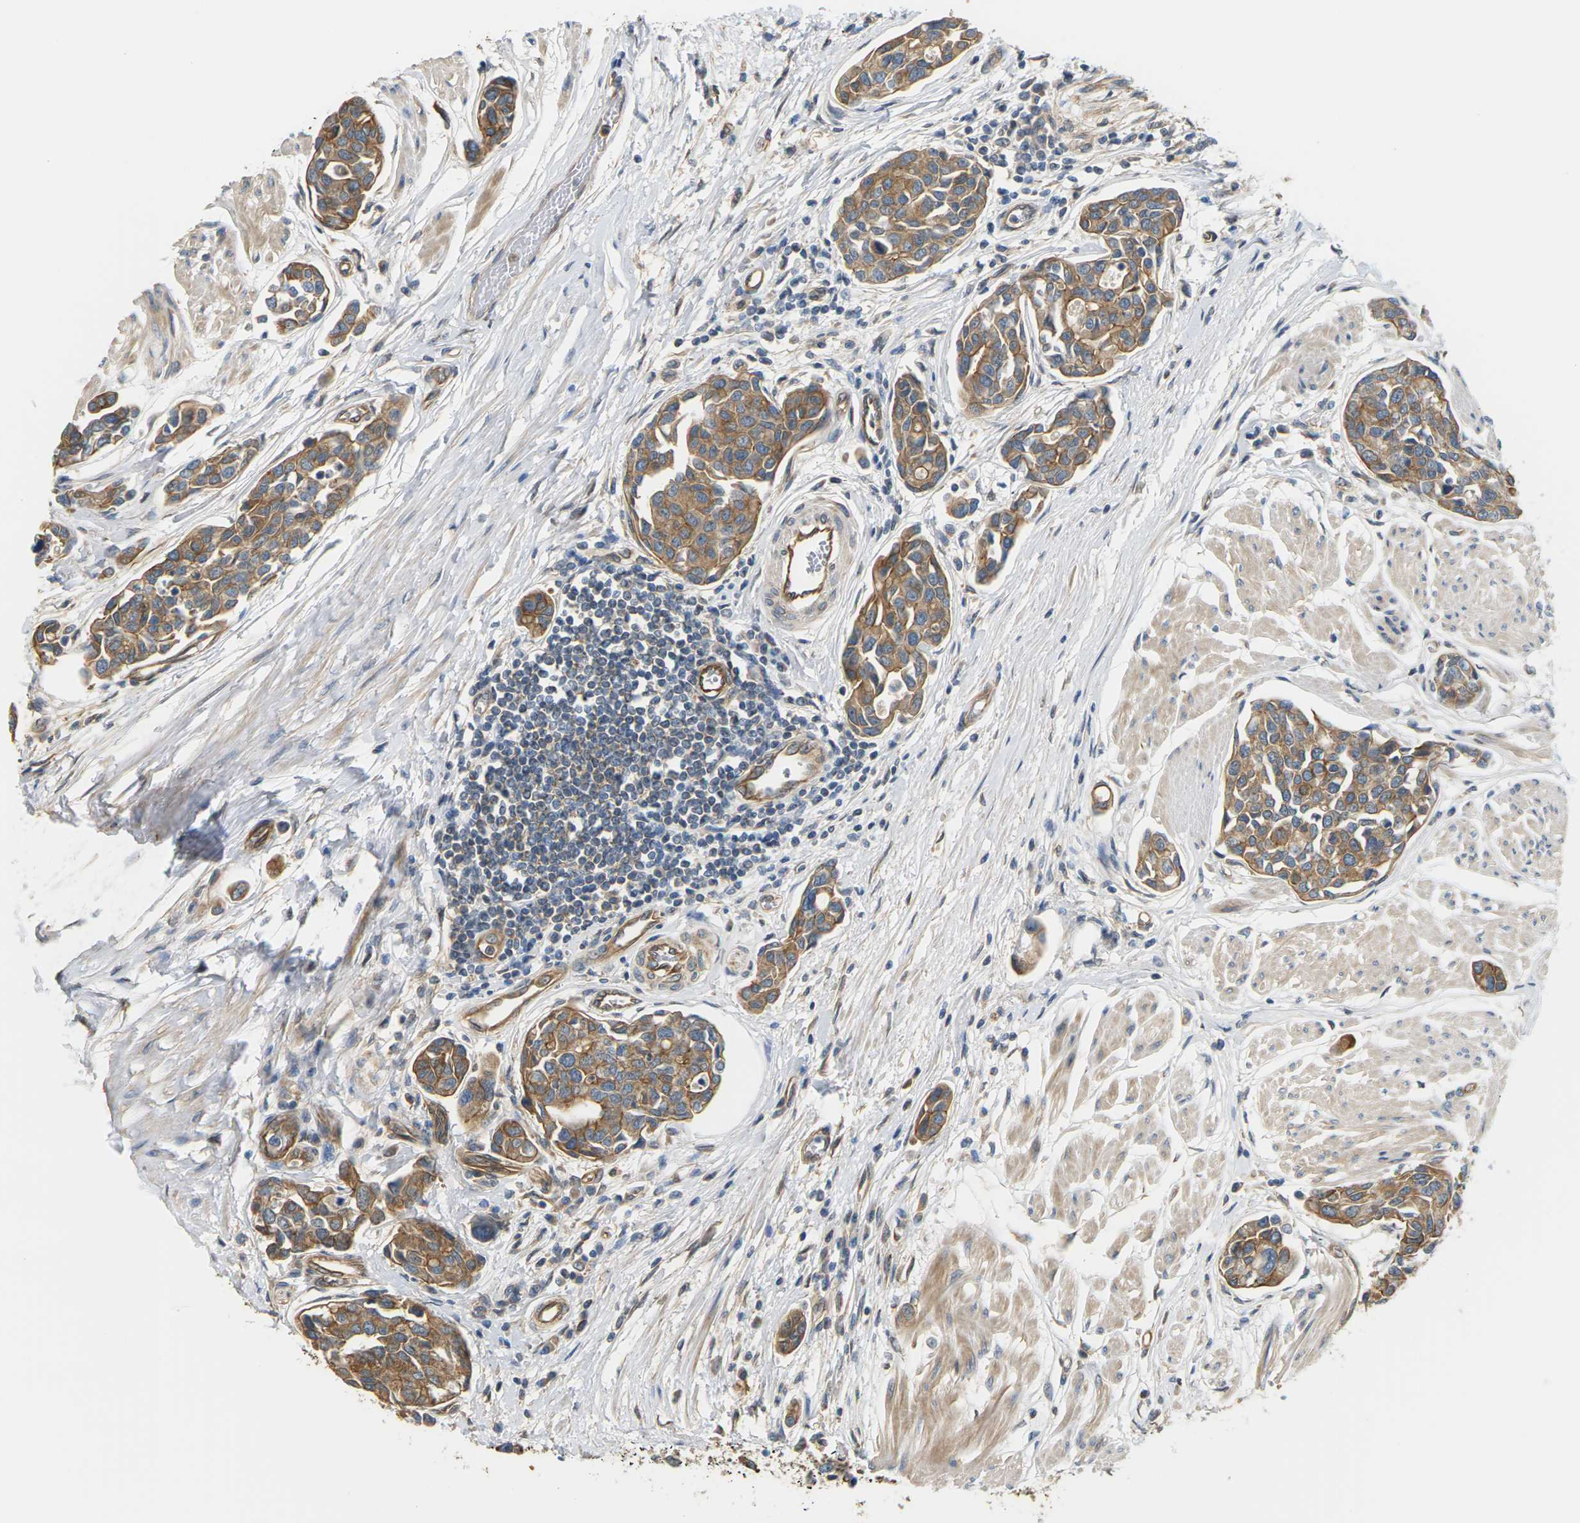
{"staining": {"intensity": "moderate", "quantity": ">75%", "location": "cytoplasmic/membranous"}, "tissue": "urothelial cancer", "cell_type": "Tumor cells", "image_type": "cancer", "snomed": [{"axis": "morphology", "description": "Urothelial carcinoma, High grade"}, {"axis": "topography", "description": "Urinary bladder"}], "caption": "Immunohistochemical staining of human urothelial carcinoma (high-grade) reveals medium levels of moderate cytoplasmic/membranous protein positivity in approximately >75% of tumor cells.", "gene": "PCDHB4", "patient": {"sex": "male", "age": 78}}